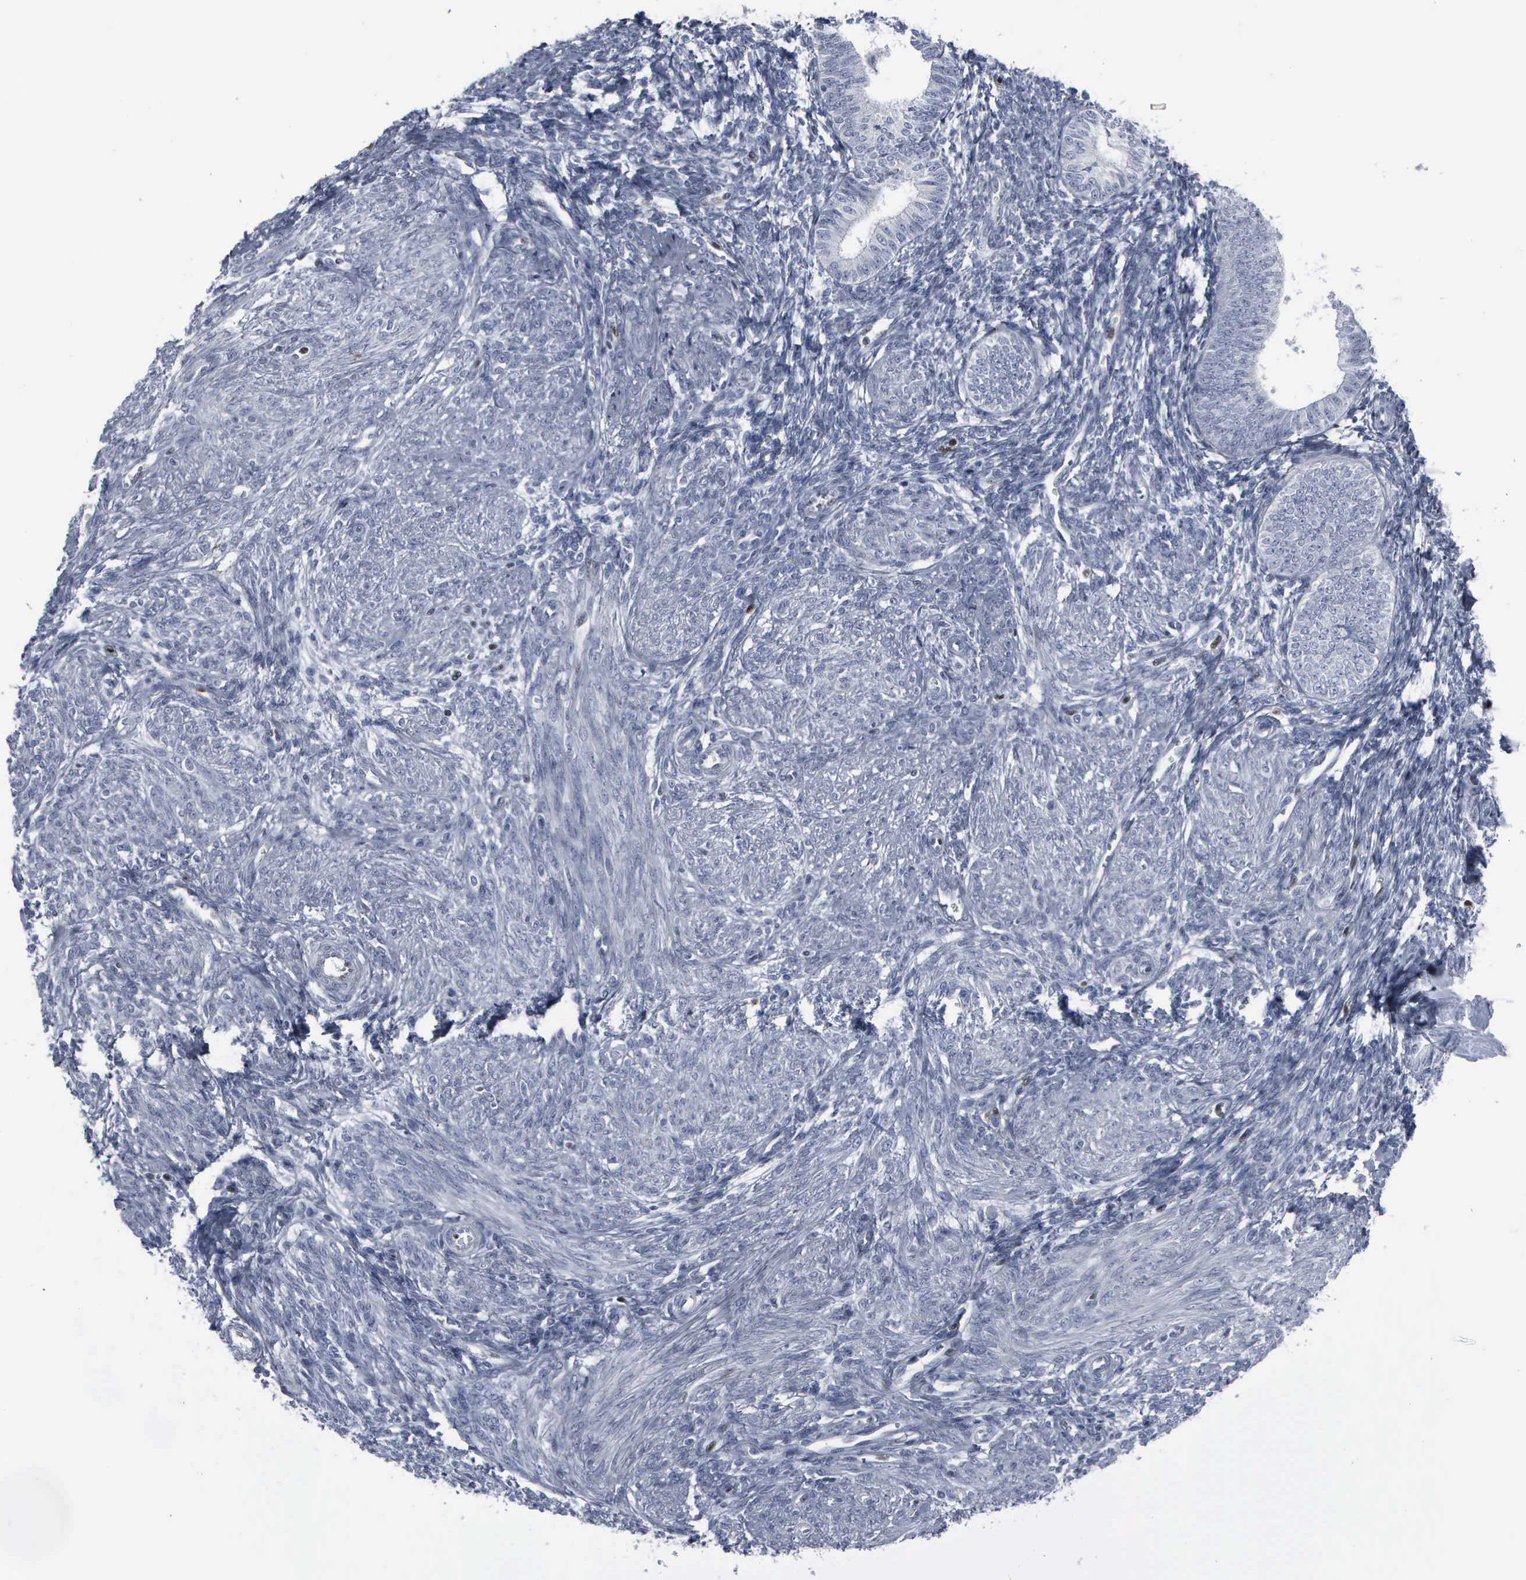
{"staining": {"intensity": "negative", "quantity": "none", "location": "none"}, "tissue": "endometrium", "cell_type": "Cells in endometrial stroma", "image_type": "normal", "snomed": [{"axis": "morphology", "description": "Normal tissue, NOS"}, {"axis": "topography", "description": "Endometrium"}], "caption": "The photomicrograph shows no significant expression in cells in endometrial stroma of endometrium. (Immunohistochemistry, brightfield microscopy, high magnification).", "gene": "CCND3", "patient": {"sex": "female", "age": 82}}